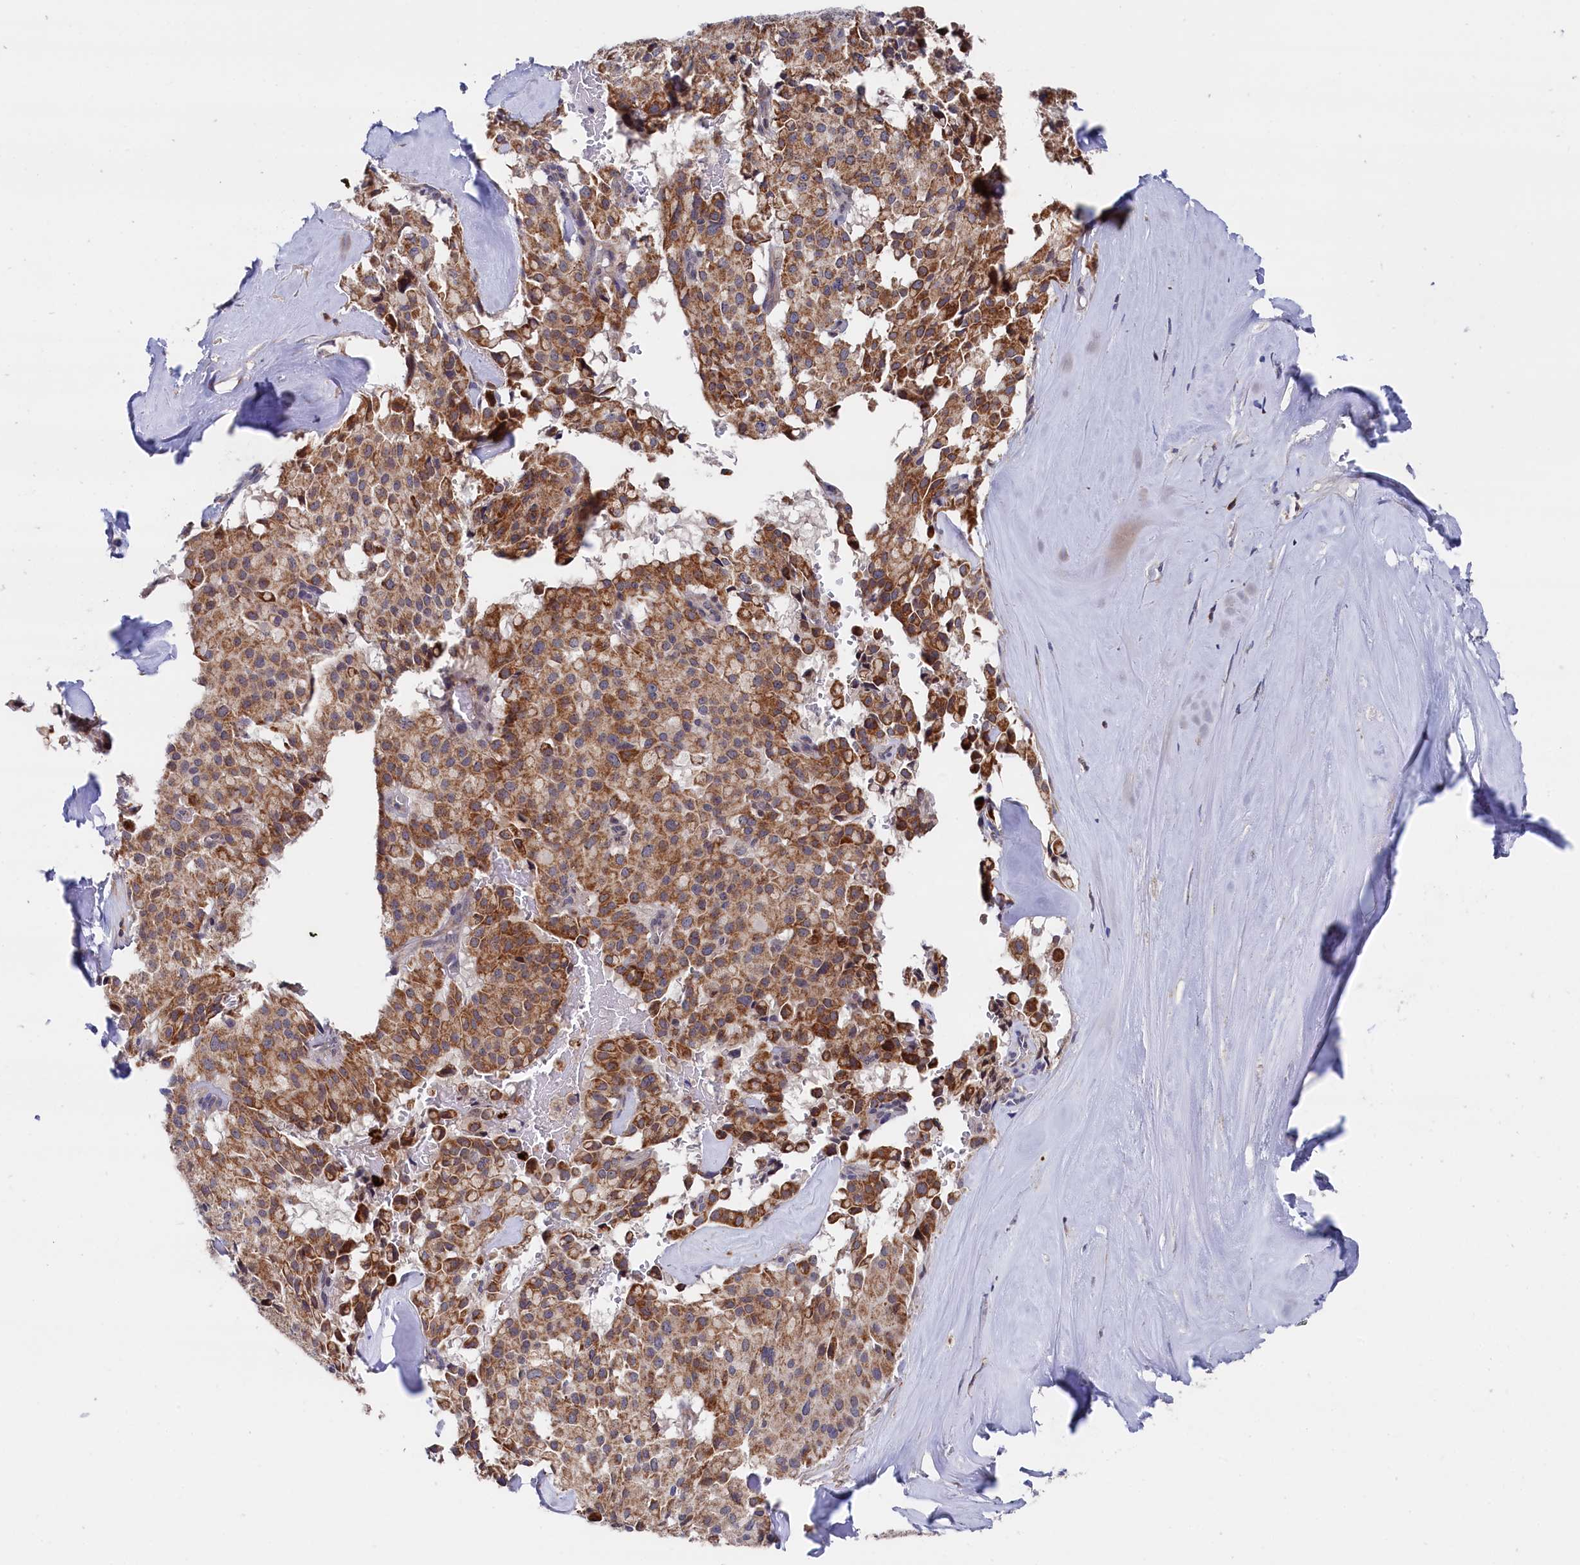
{"staining": {"intensity": "moderate", "quantity": ">75%", "location": "cytoplasmic/membranous"}, "tissue": "pancreatic cancer", "cell_type": "Tumor cells", "image_type": "cancer", "snomed": [{"axis": "morphology", "description": "Adenocarcinoma, NOS"}, {"axis": "topography", "description": "Pancreas"}], "caption": "Tumor cells display medium levels of moderate cytoplasmic/membranous staining in about >75% of cells in pancreatic cancer (adenocarcinoma).", "gene": "CHCHD1", "patient": {"sex": "male", "age": 65}}